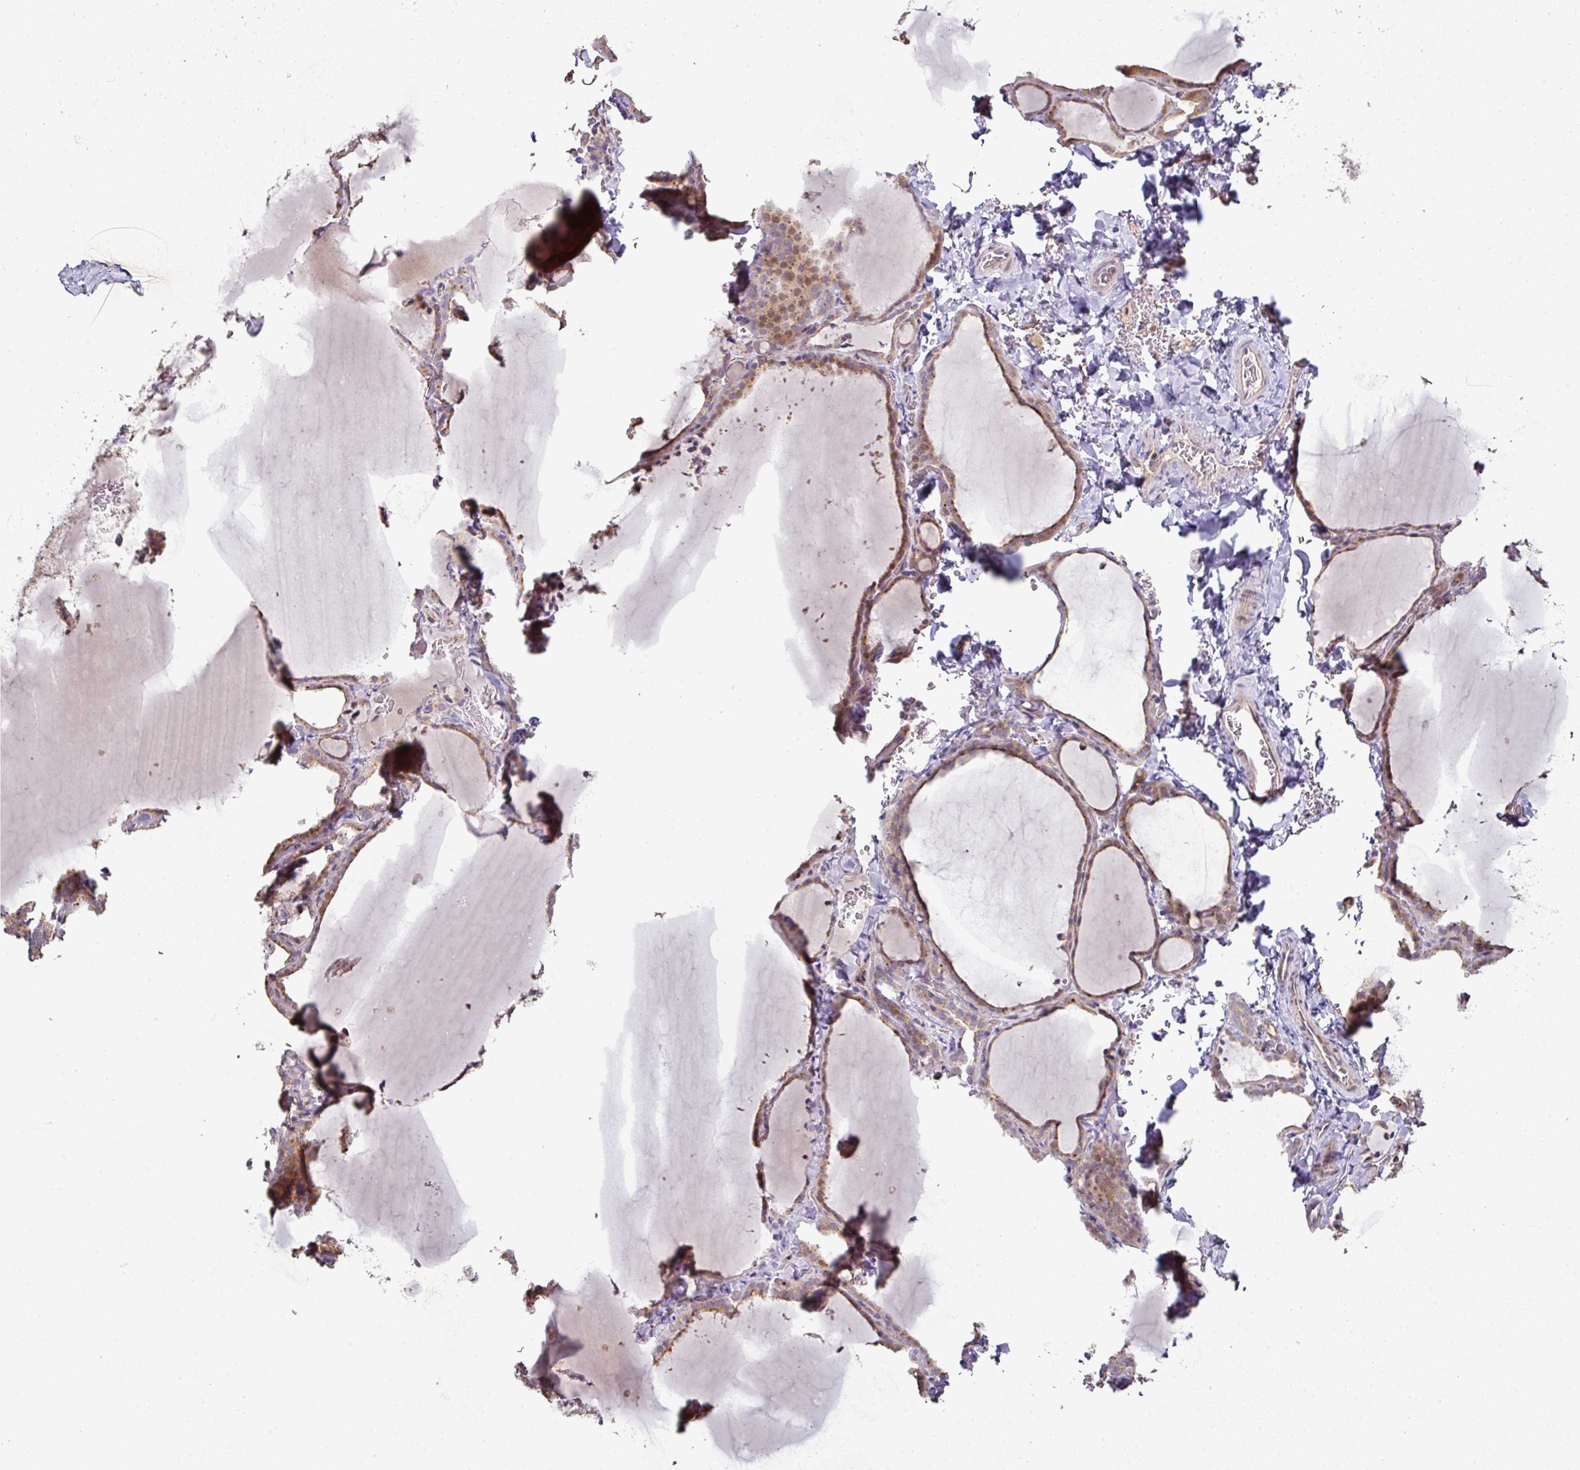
{"staining": {"intensity": "moderate", "quantity": "25%-75%", "location": "cytoplasmic/membranous"}, "tissue": "thyroid gland", "cell_type": "Glandular cells", "image_type": "normal", "snomed": [{"axis": "morphology", "description": "Normal tissue, NOS"}, {"axis": "topography", "description": "Thyroid gland"}], "caption": "Glandular cells display medium levels of moderate cytoplasmic/membranous positivity in about 25%-75% of cells in unremarkable human thyroid gland. Ihc stains the protein of interest in brown and the nuclei are stained blue.", "gene": "CXCR5", "patient": {"sex": "female", "age": 22}}